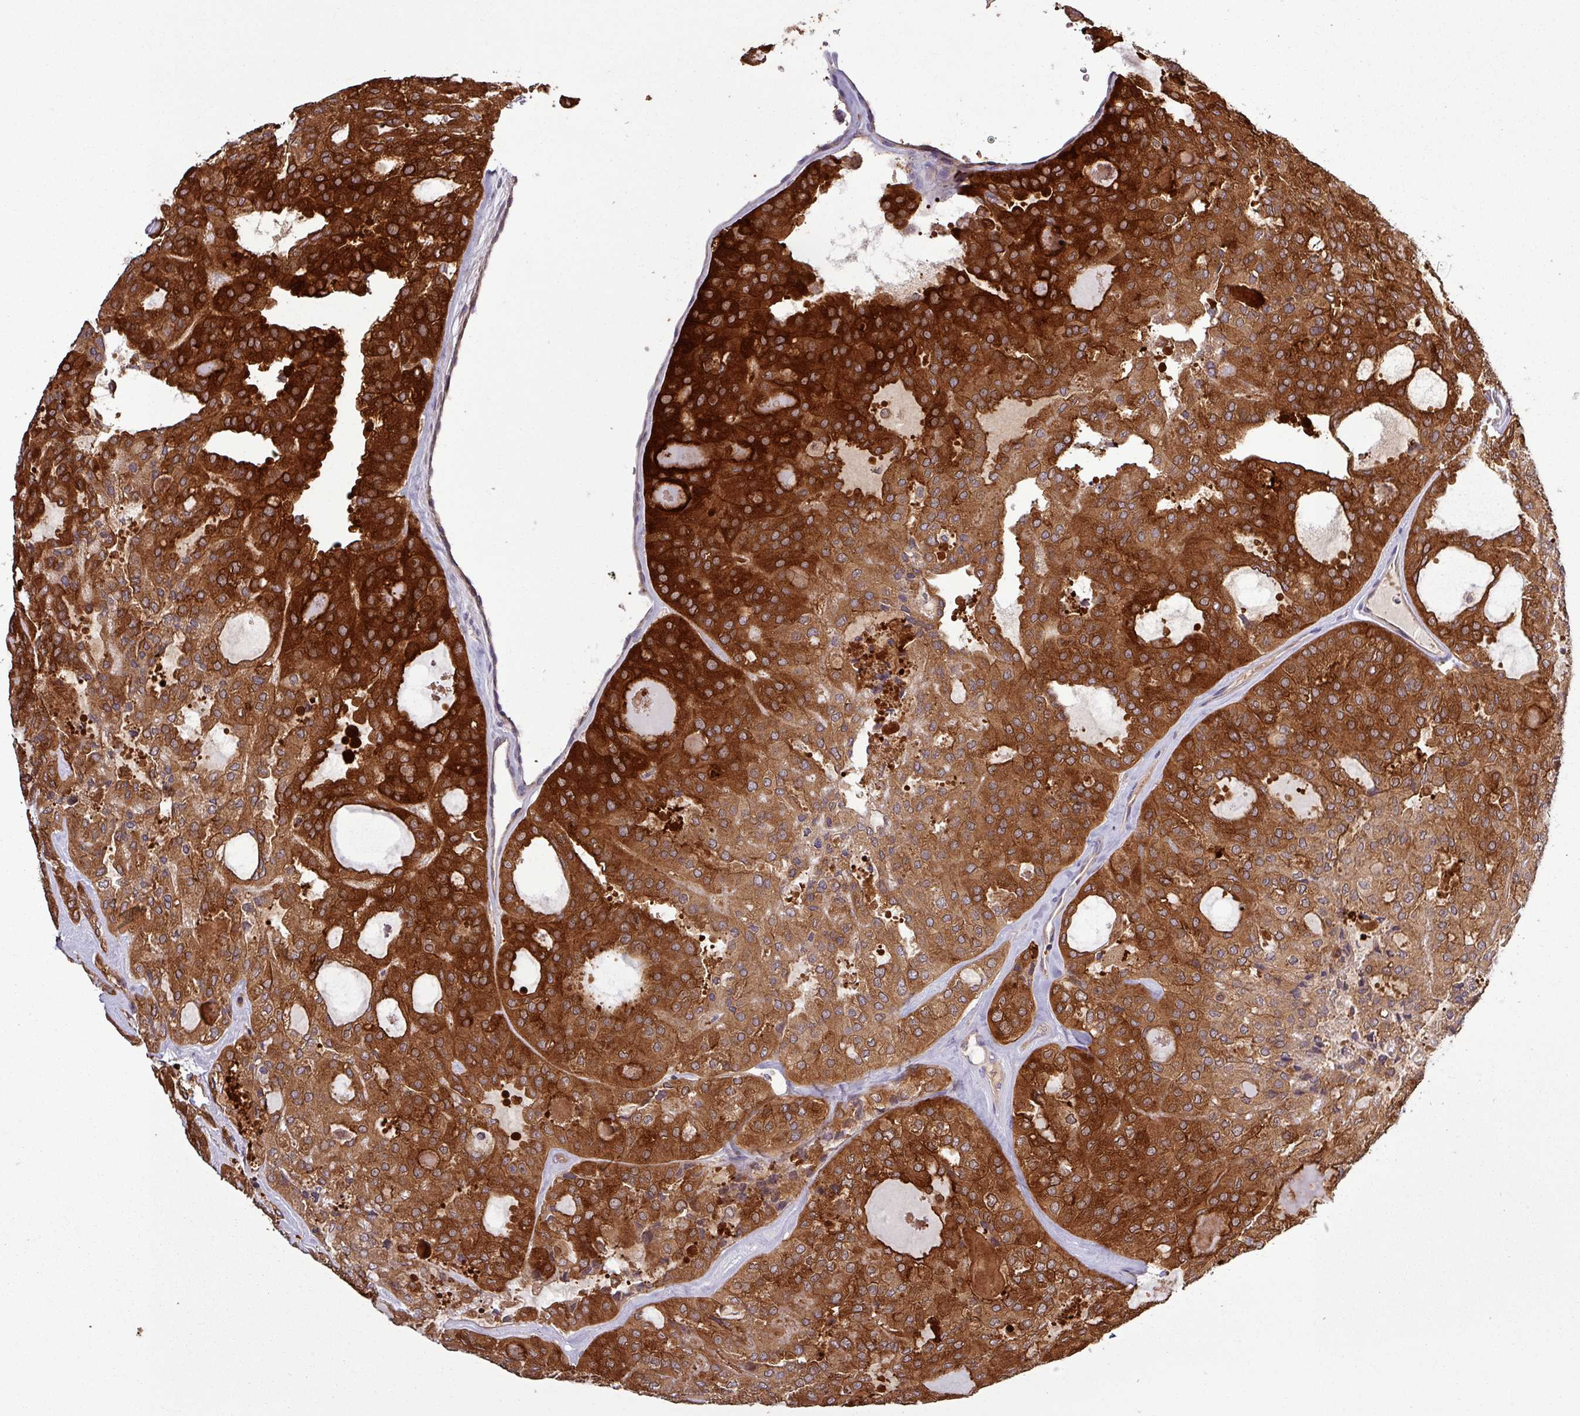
{"staining": {"intensity": "strong", "quantity": ">75%", "location": "cytoplasmic/membranous"}, "tissue": "thyroid cancer", "cell_type": "Tumor cells", "image_type": "cancer", "snomed": [{"axis": "morphology", "description": "Follicular adenoma carcinoma, NOS"}, {"axis": "topography", "description": "Thyroid gland"}], "caption": "A high amount of strong cytoplasmic/membranous positivity is identified in approximately >75% of tumor cells in thyroid cancer (follicular adenoma carcinoma) tissue.", "gene": "SIRPB2", "patient": {"sex": "male", "age": 75}}